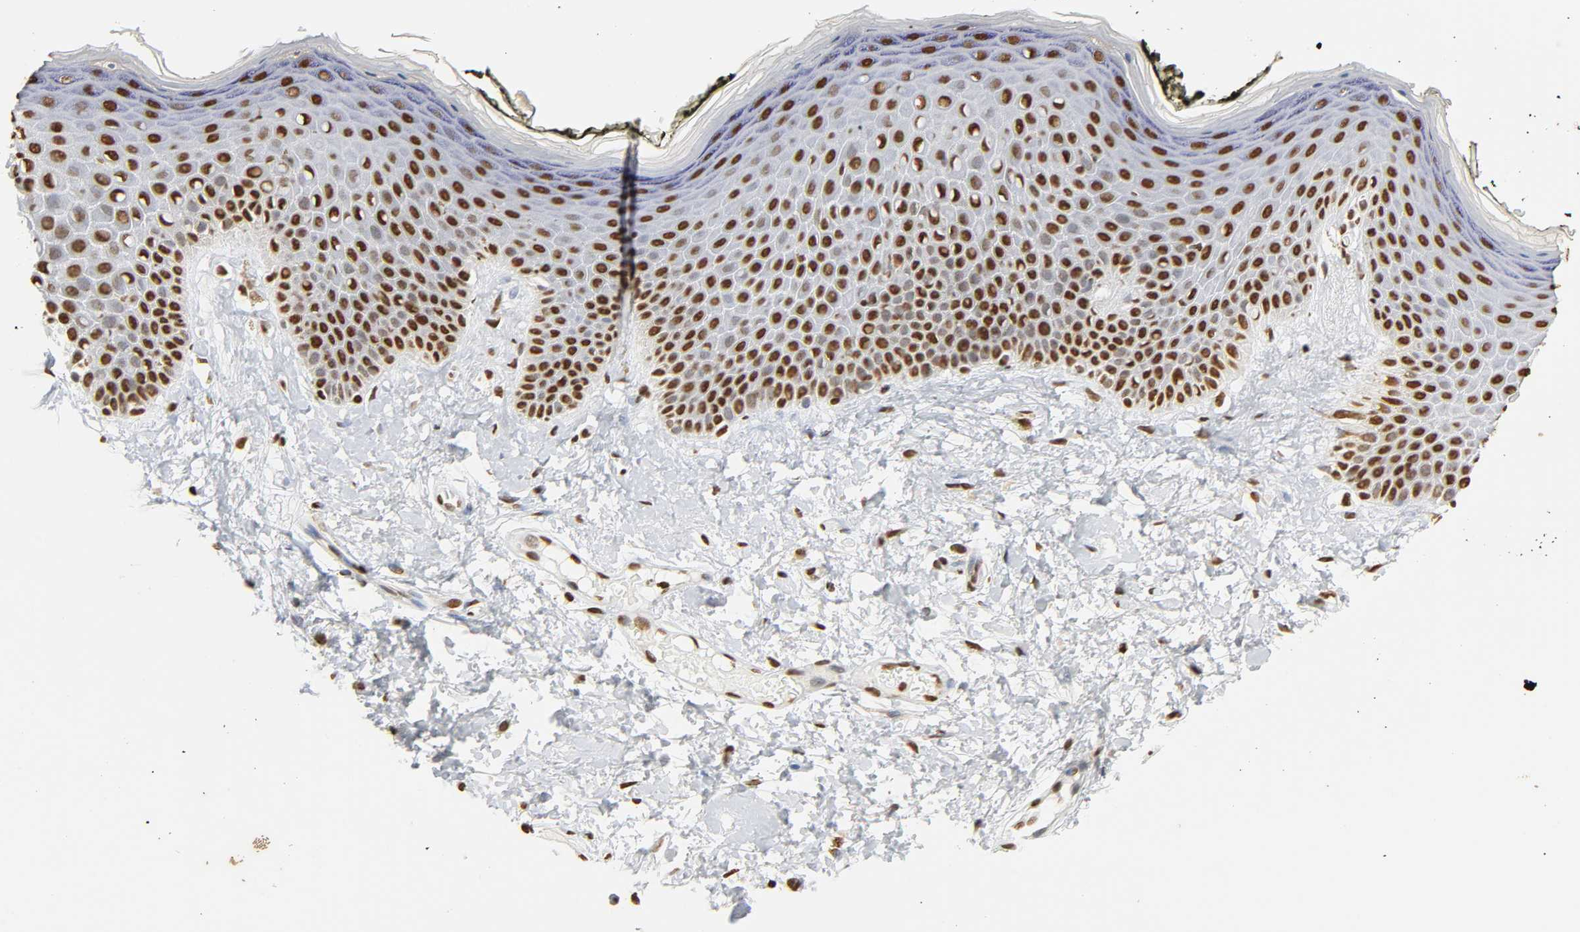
{"staining": {"intensity": "strong", "quantity": ">75%", "location": "nuclear"}, "tissue": "skin", "cell_type": "Epidermal cells", "image_type": "normal", "snomed": [{"axis": "morphology", "description": "Normal tissue, NOS"}, {"axis": "morphology", "description": "Inflammation, NOS"}, {"axis": "topography", "description": "Vulva"}], "caption": "Epidermal cells show high levels of strong nuclear staining in about >75% of cells in normal human skin.", "gene": "HNRNPC", "patient": {"sex": "female", "age": 84}}